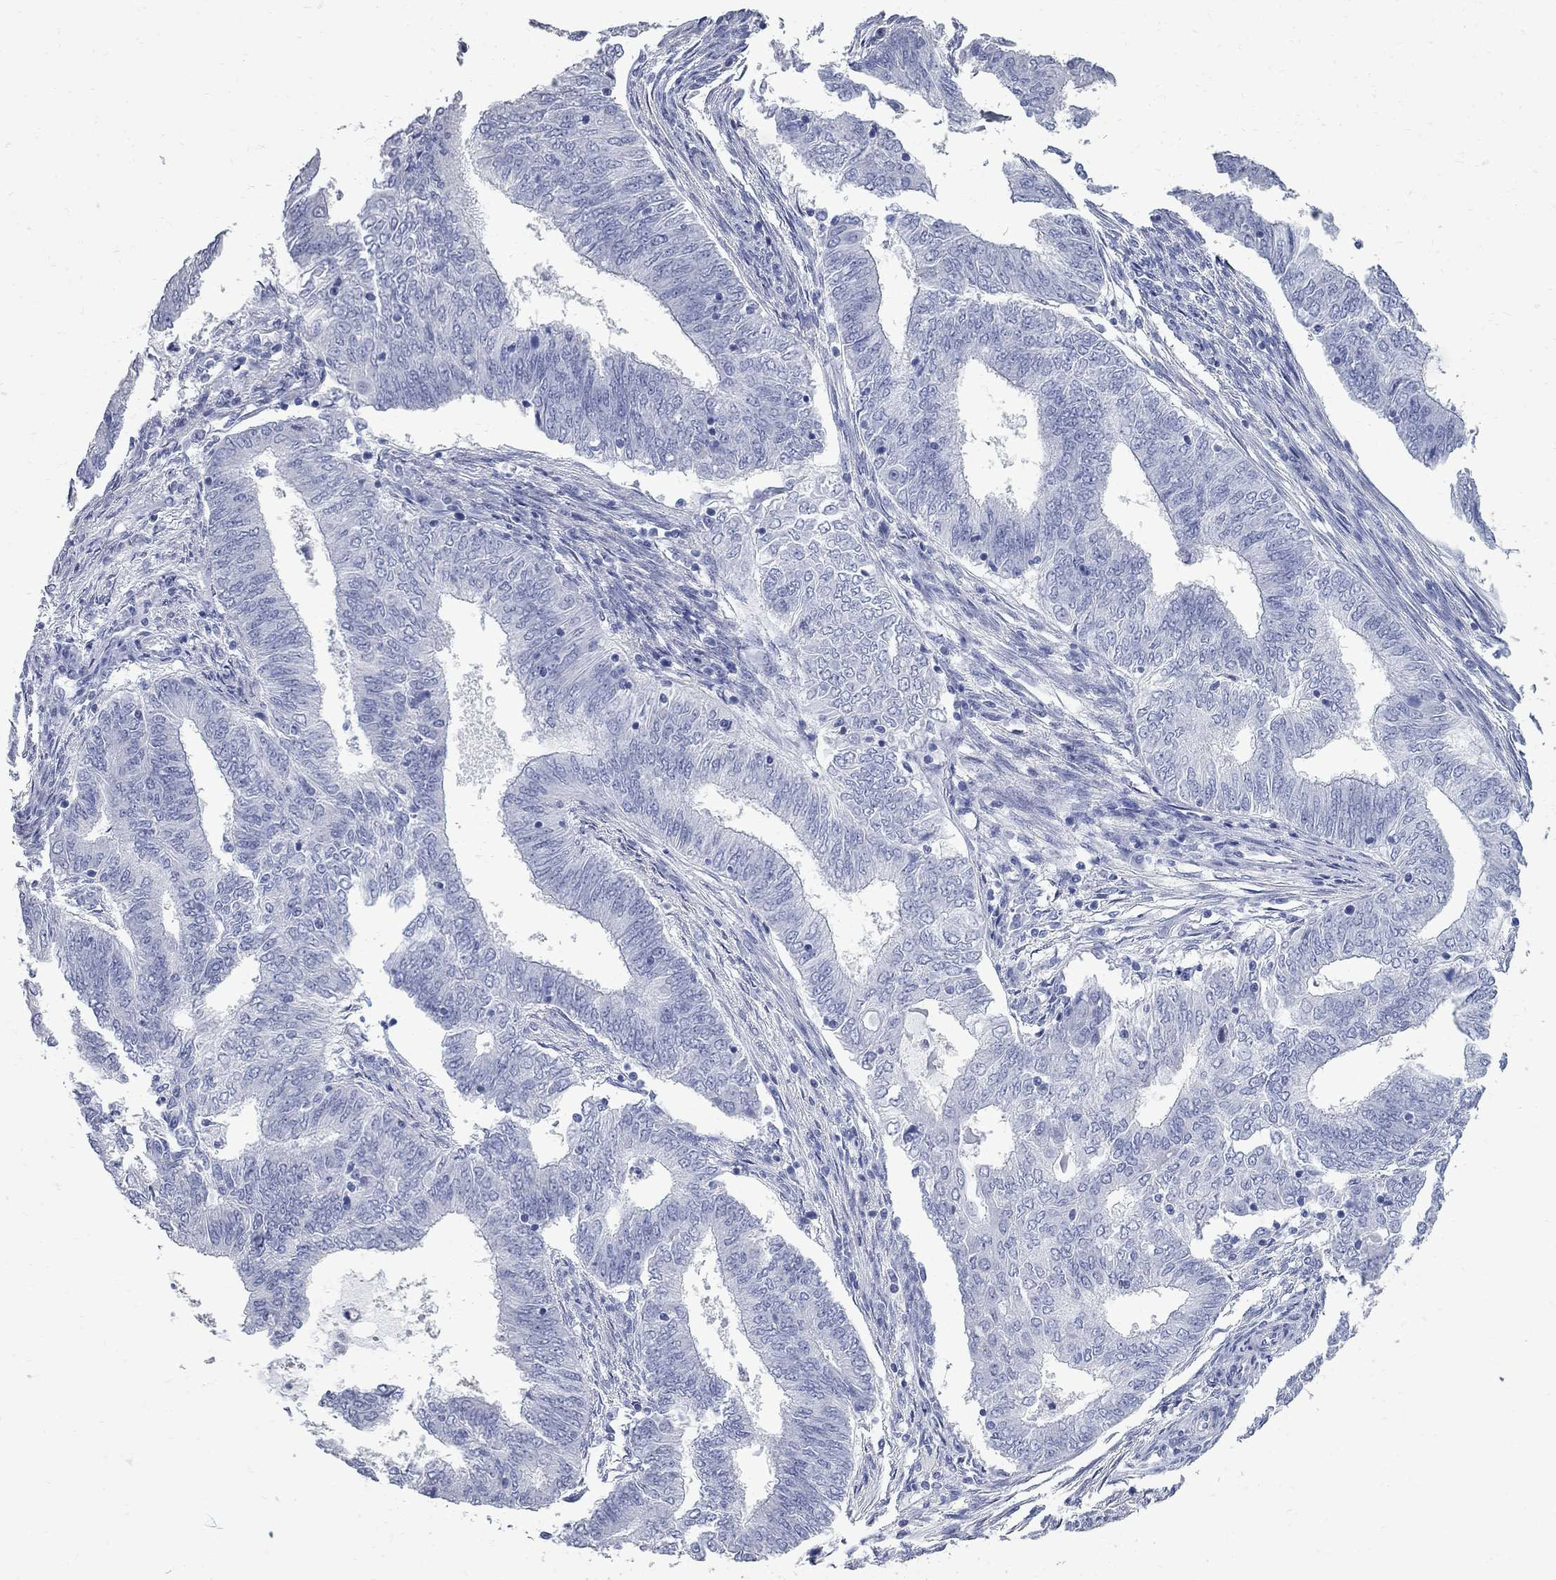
{"staining": {"intensity": "negative", "quantity": "none", "location": "none"}, "tissue": "endometrial cancer", "cell_type": "Tumor cells", "image_type": "cancer", "snomed": [{"axis": "morphology", "description": "Adenocarcinoma, NOS"}, {"axis": "topography", "description": "Endometrium"}], "caption": "The immunohistochemistry (IHC) histopathology image has no significant expression in tumor cells of endometrial cancer (adenocarcinoma) tissue.", "gene": "BPIFB1", "patient": {"sex": "female", "age": 62}}